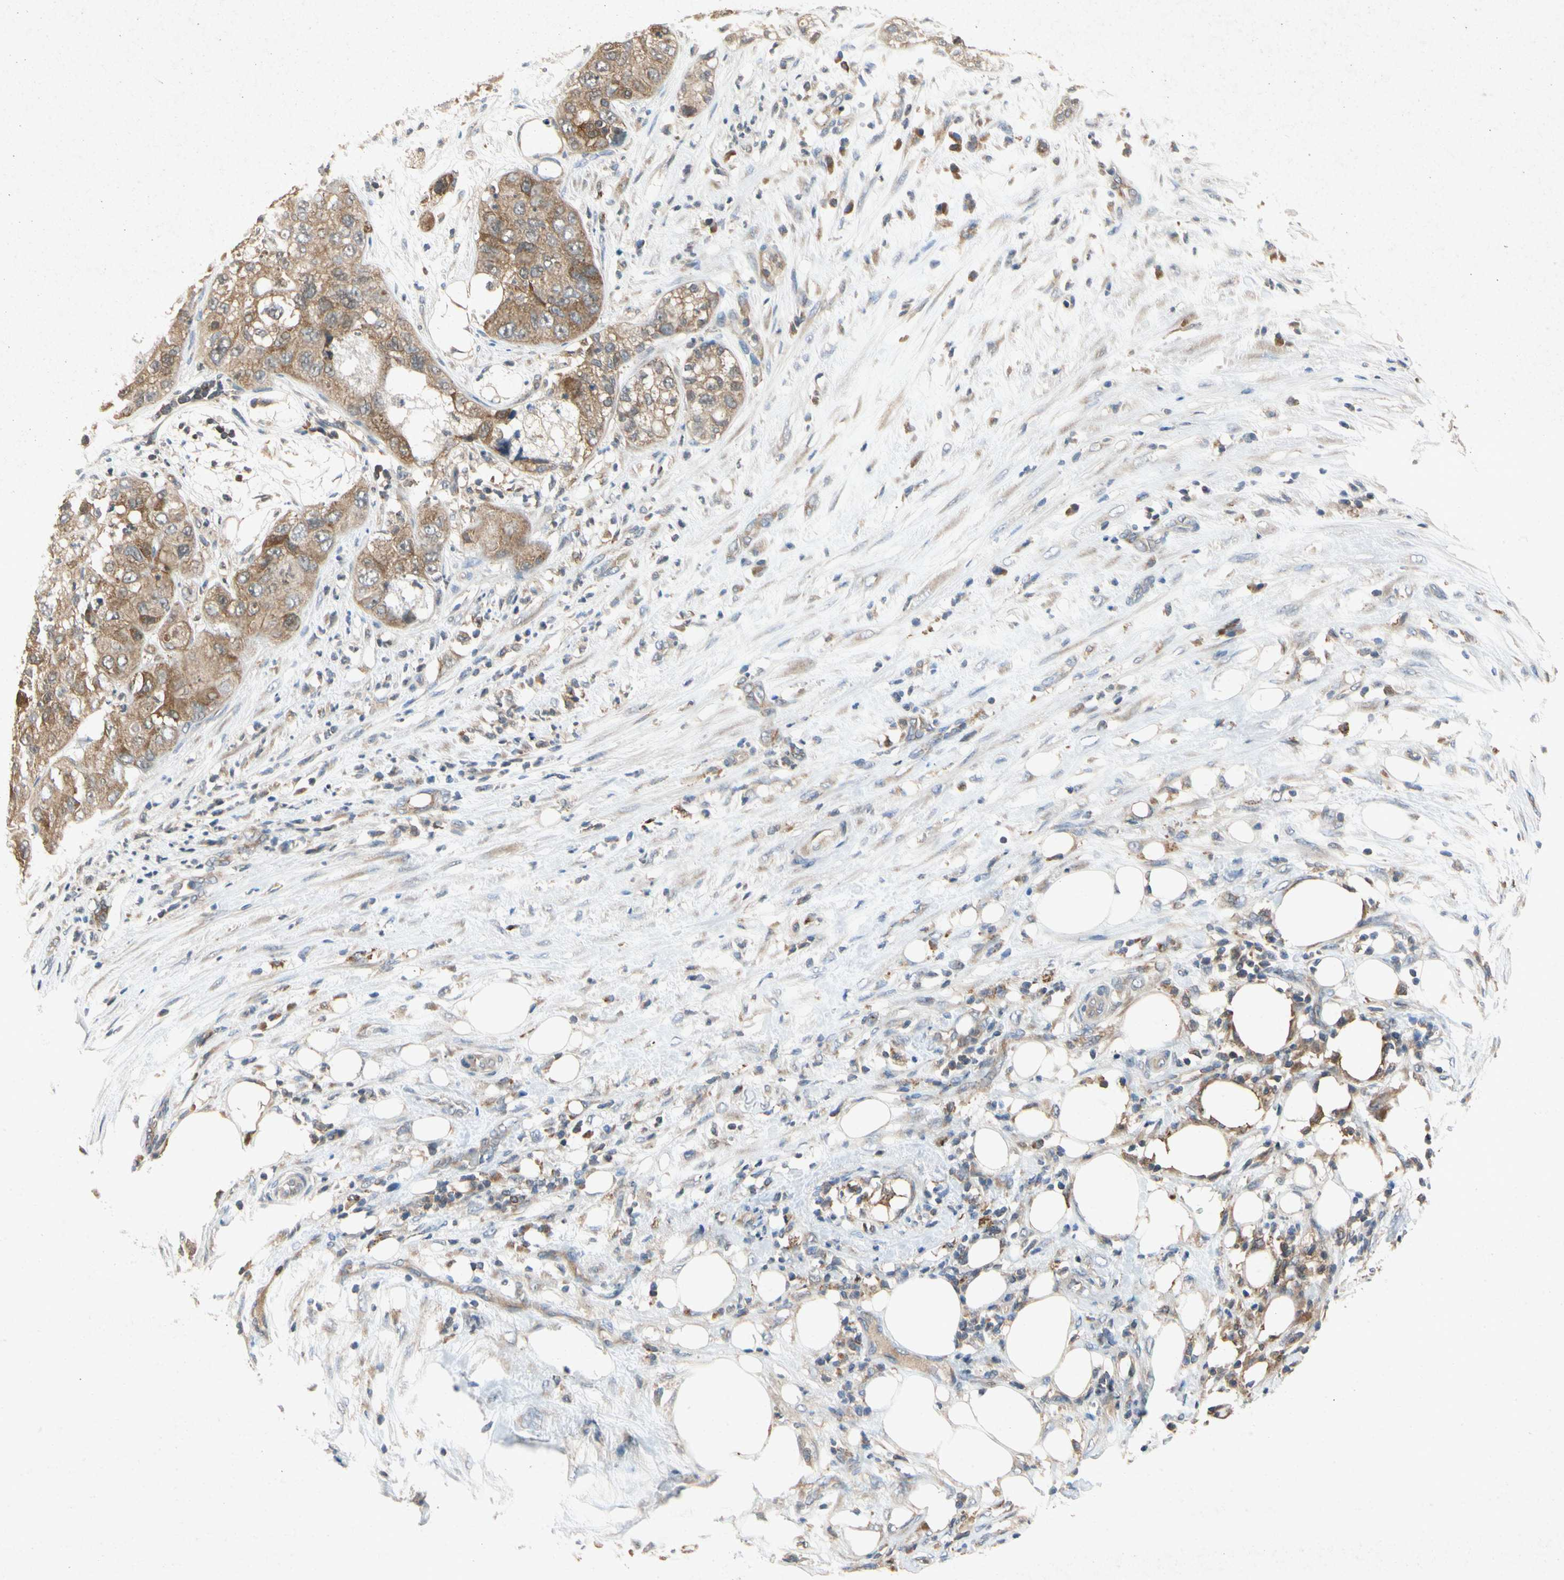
{"staining": {"intensity": "moderate", "quantity": ">75%", "location": "cytoplasmic/membranous"}, "tissue": "pancreatic cancer", "cell_type": "Tumor cells", "image_type": "cancer", "snomed": [{"axis": "morphology", "description": "Adenocarcinoma, NOS"}, {"axis": "topography", "description": "Pancreas"}], "caption": "Human pancreatic adenocarcinoma stained with a brown dye exhibits moderate cytoplasmic/membranous positive staining in approximately >75% of tumor cells.", "gene": "RPS6KA1", "patient": {"sex": "female", "age": 78}}